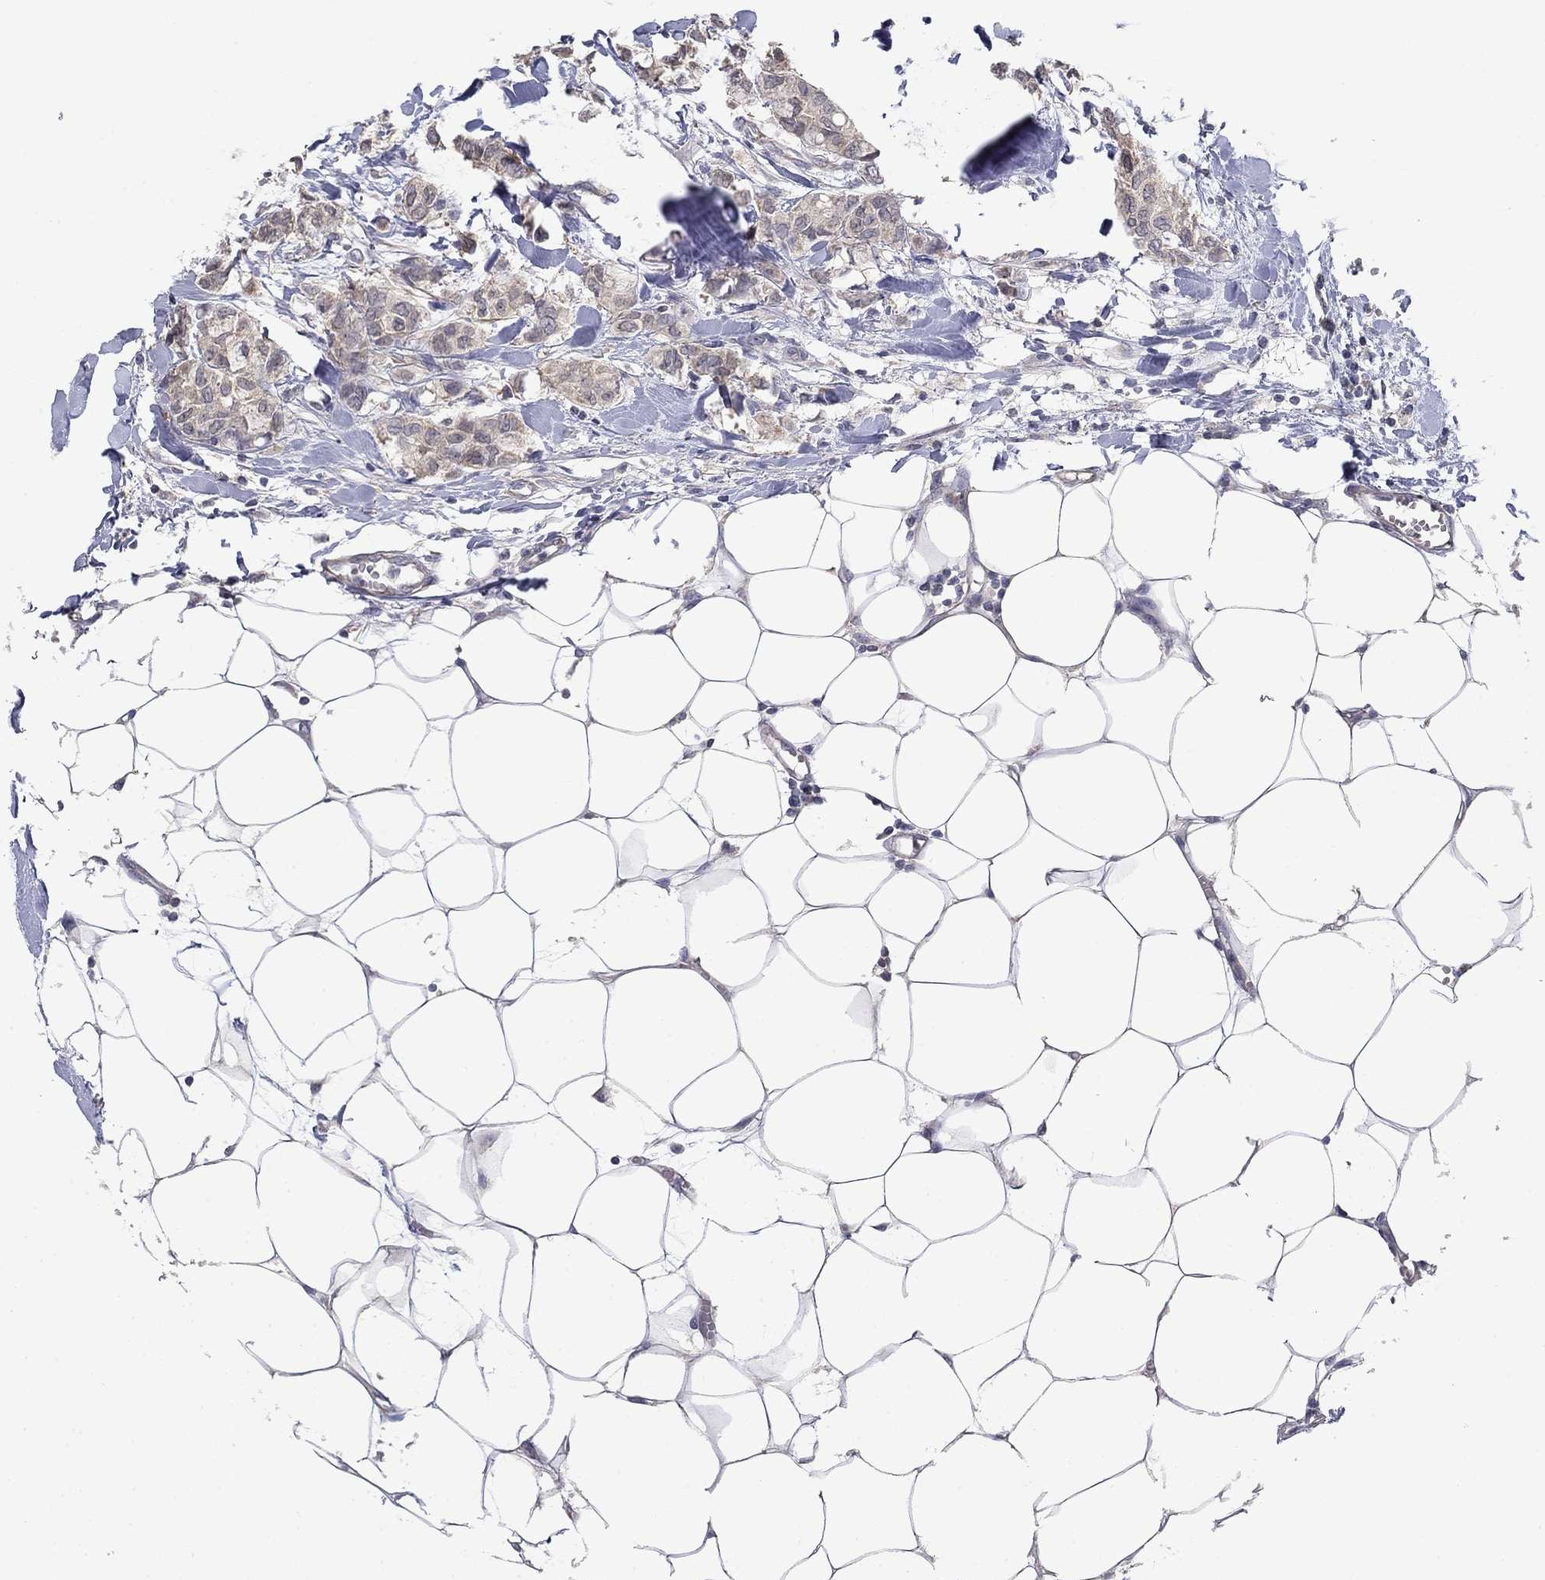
{"staining": {"intensity": "negative", "quantity": "none", "location": "none"}, "tissue": "breast cancer", "cell_type": "Tumor cells", "image_type": "cancer", "snomed": [{"axis": "morphology", "description": "Duct carcinoma"}, {"axis": "topography", "description": "Breast"}], "caption": "Human breast cancer (intraductal carcinoma) stained for a protein using immunohistochemistry (IHC) demonstrates no positivity in tumor cells.", "gene": "GRK7", "patient": {"sex": "female", "age": 85}}